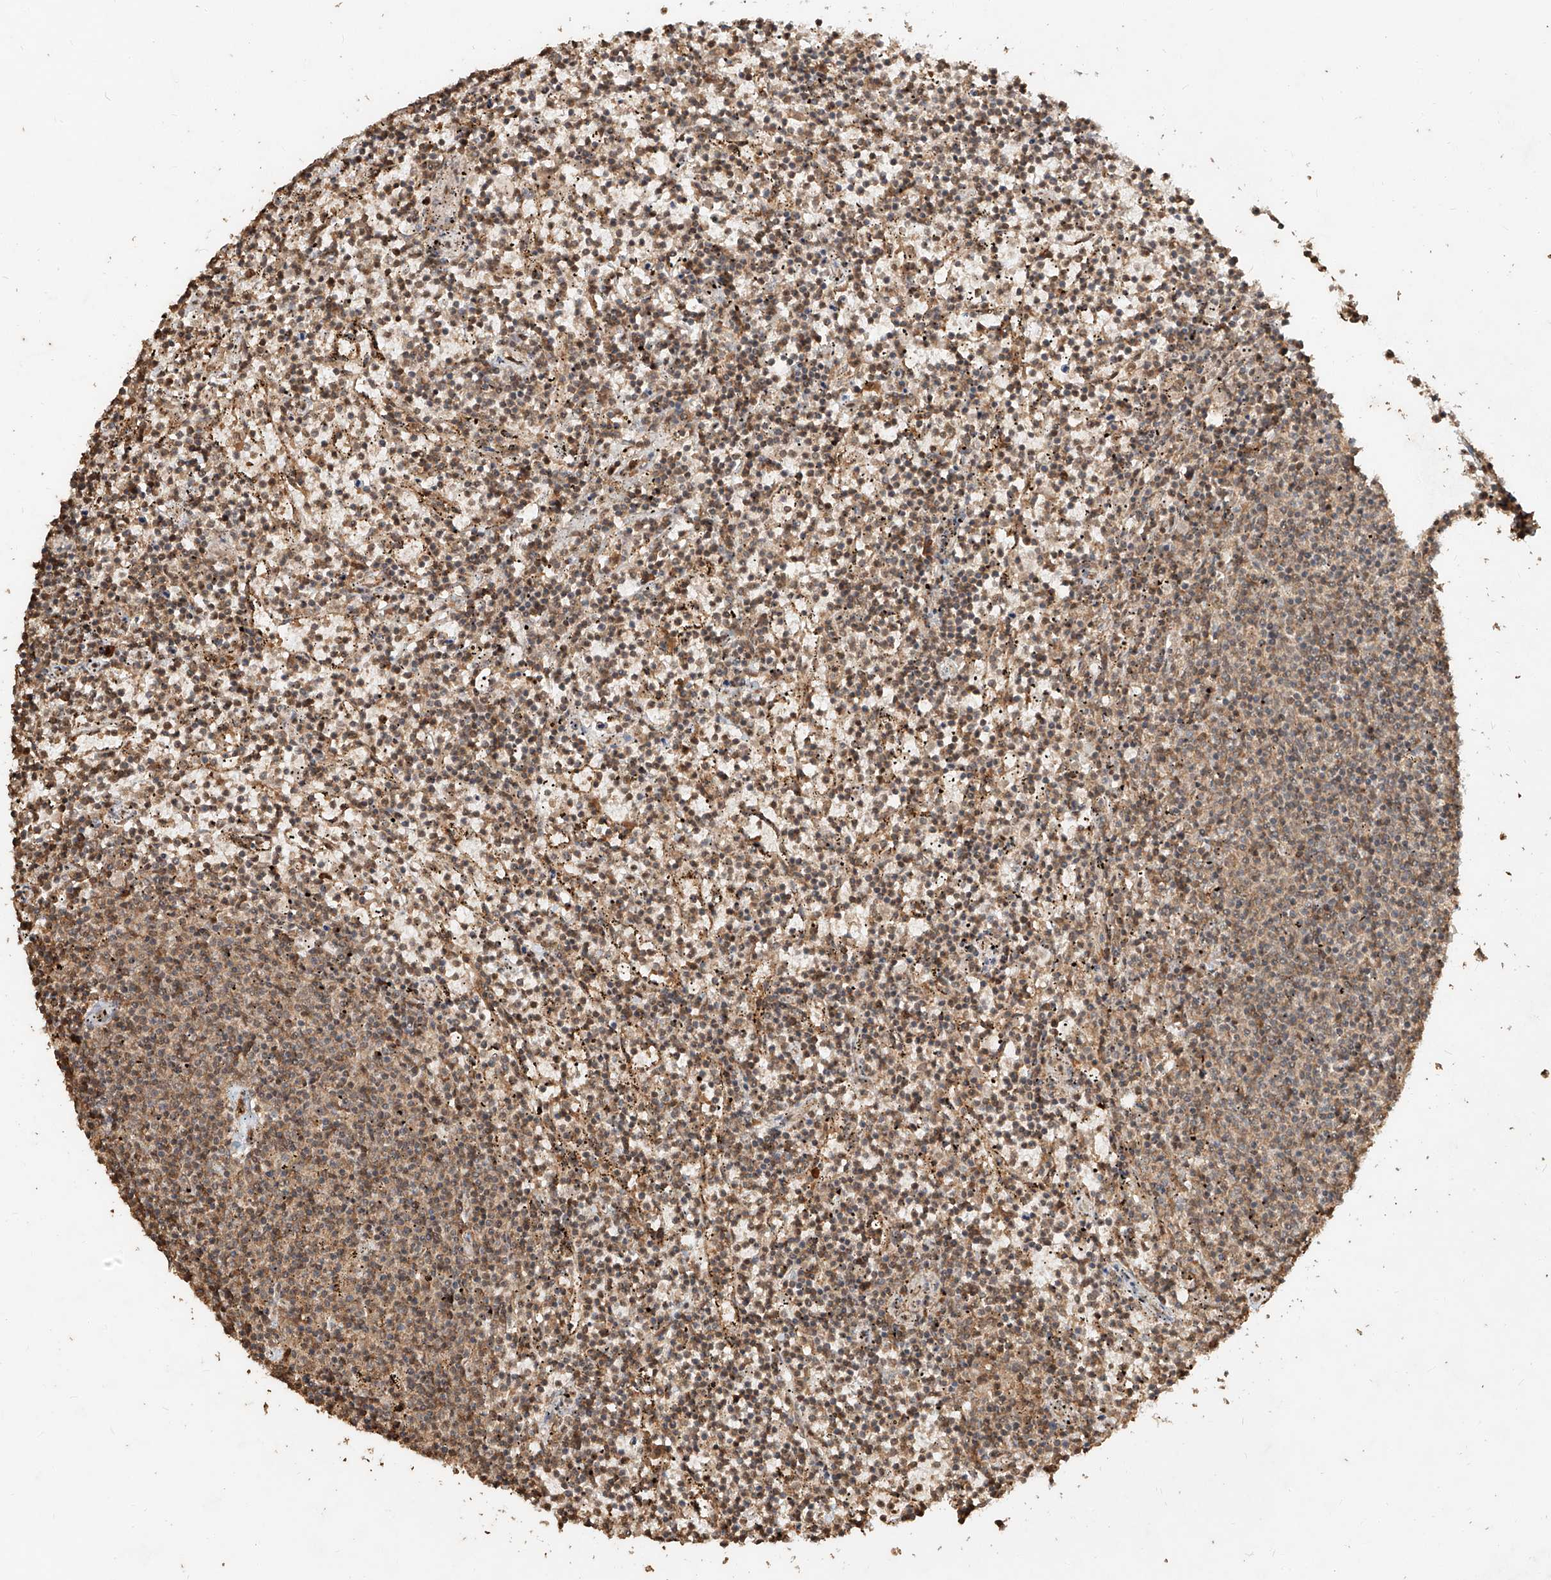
{"staining": {"intensity": "weak", "quantity": "25%-75%", "location": "cytoplasmic/membranous"}, "tissue": "lymphoma", "cell_type": "Tumor cells", "image_type": "cancer", "snomed": [{"axis": "morphology", "description": "Malignant lymphoma, non-Hodgkin's type, Low grade"}, {"axis": "topography", "description": "Spleen"}], "caption": "Tumor cells exhibit low levels of weak cytoplasmic/membranous staining in about 25%-75% of cells in low-grade malignant lymphoma, non-Hodgkin's type.", "gene": "ZNF660", "patient": {"sex": "female", "age": 50}}